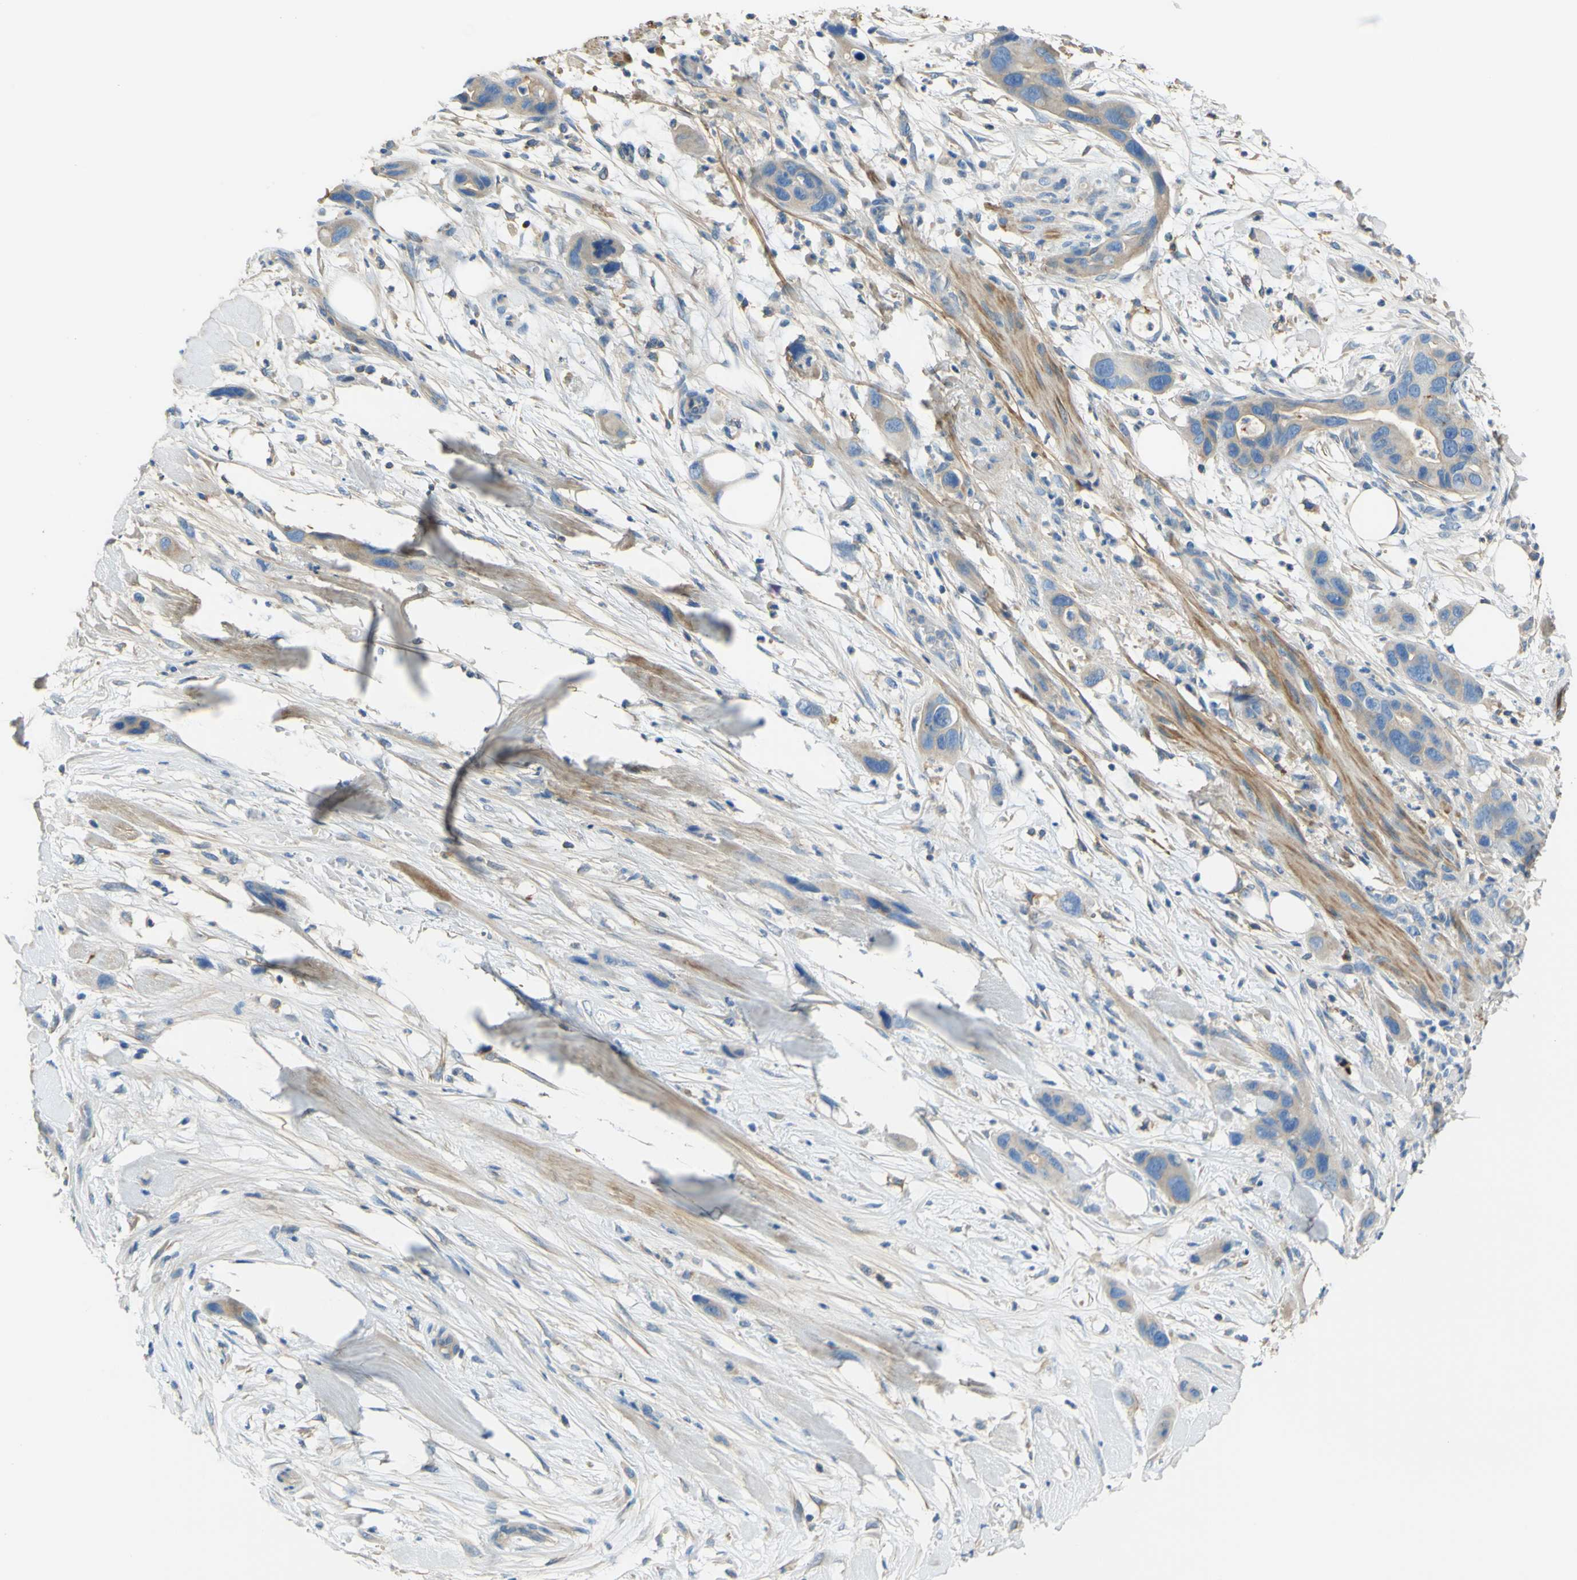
{"staining": {"intensity": "weak", "quantity": "25%-75%", "location": "cytoplasmic/membranous"}, "tissue": "pancreatic cancer", "cell_type": "Tumor cells", "image_type": "cancer", "snomed": [{"axis": "morphology", "description": "Adenocarcinoma, NOS"}, {"axis": "topography", "description": "Pancreas"}], "caption": "Immunohistochemistry (IHC) of adenocarcinoma (pancreatic) displays low levels of weak cytoplasmic/membranous positivity in about 25%-75% of tumor cells. The staining is performed using DAB brown chromogen to label protein expression. The nuclei are counter-stained blue using hematoxylin.", "gene": "OGN", "patient": {"sex": "female", "age": 71}}